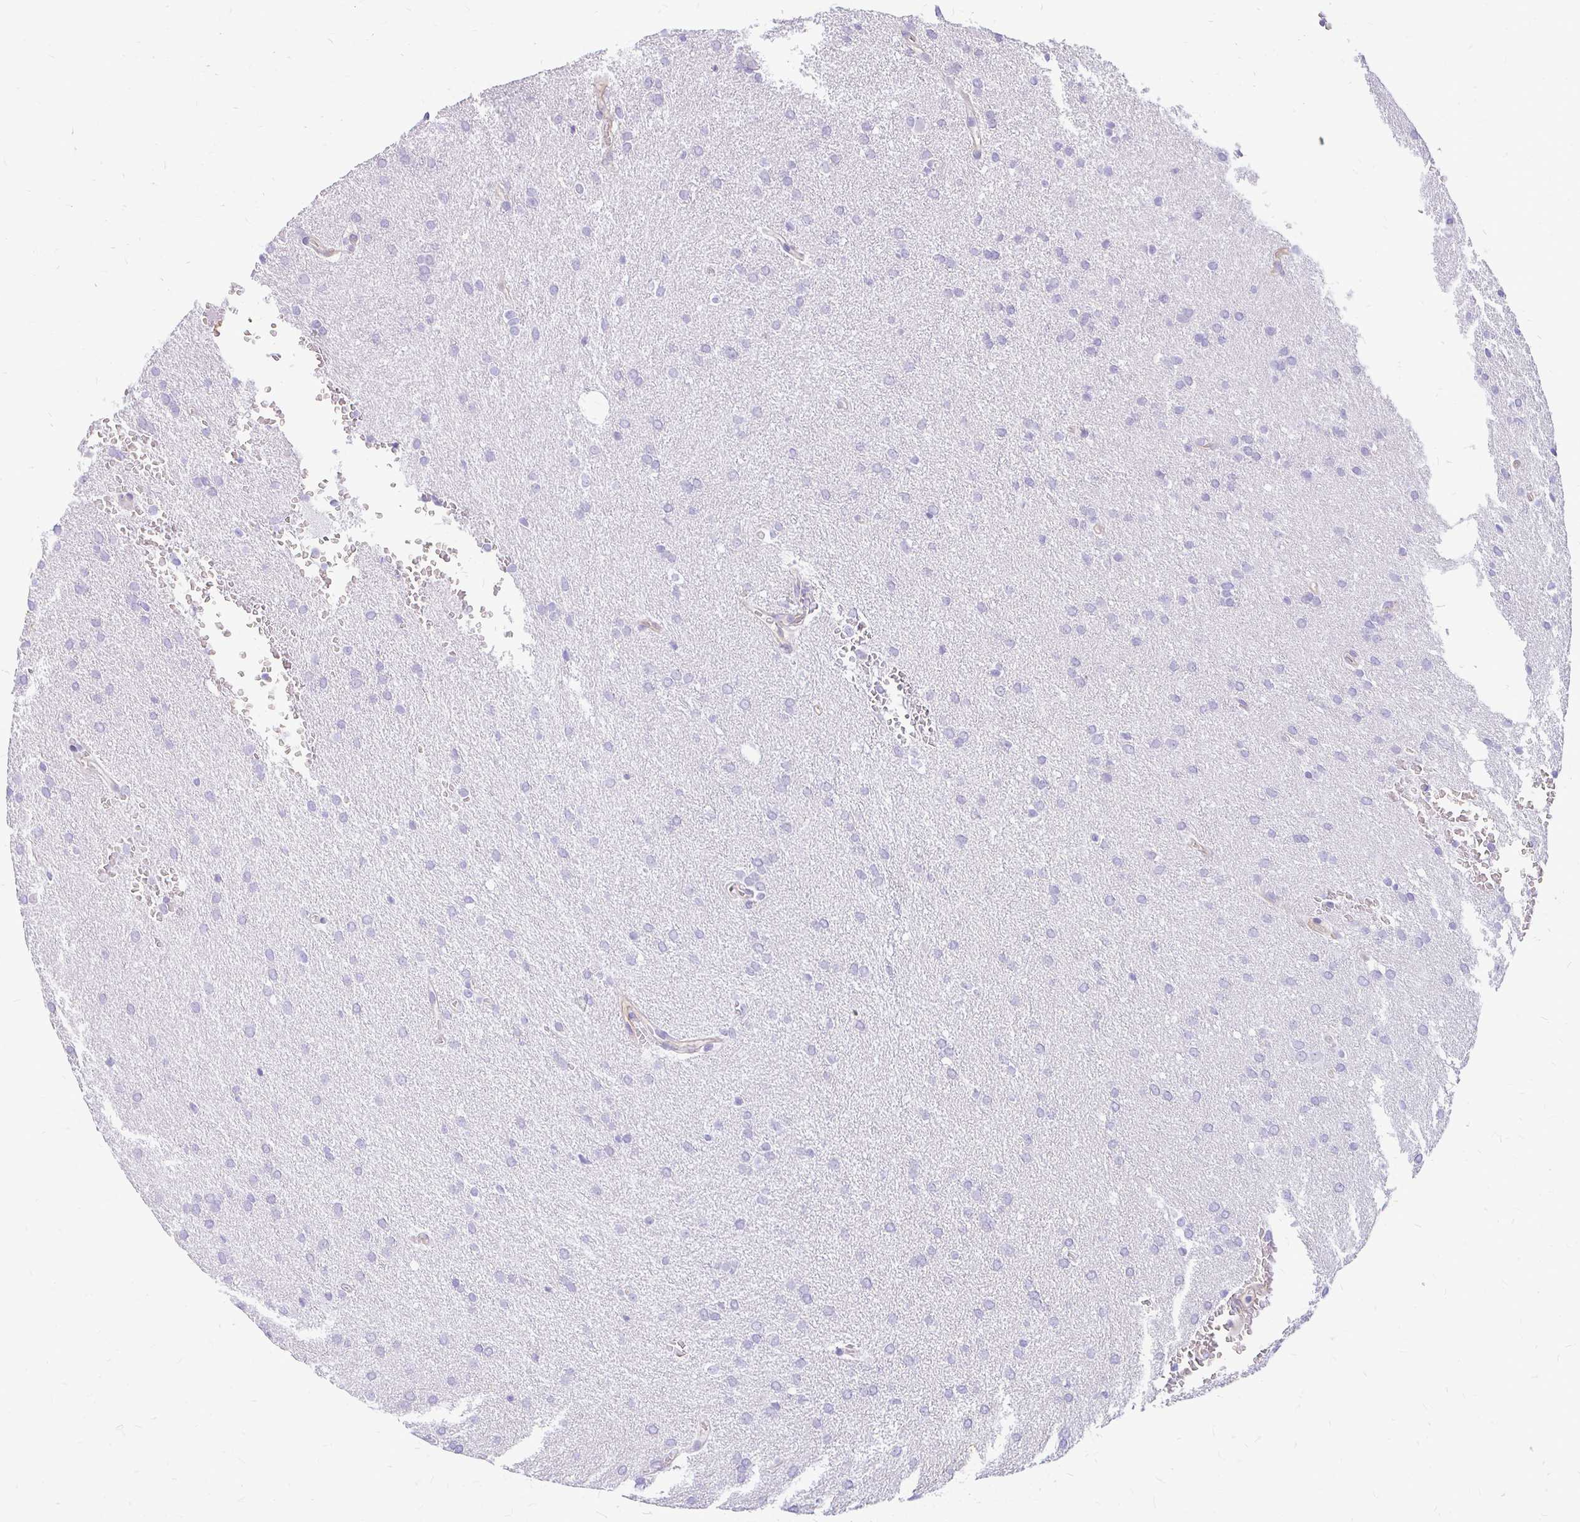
{"staining": {"intensity": "negative", "quantity": "none", "location": "none"}, "tissue": "glioma", "cell_type": "Tumor cells", "image_type": "cancer", "snomed": [{"axis": "morphology", "description": "Glioma, malignant, Low grade"}, {"axis": "topography", "description": "Brain"}], "caption": "The histopathology image exhibits no staining of tumor cells in malignant glioma (low-grade).", "gene": "FAM83C", "patient": {"sex": "female", "age": 33}}